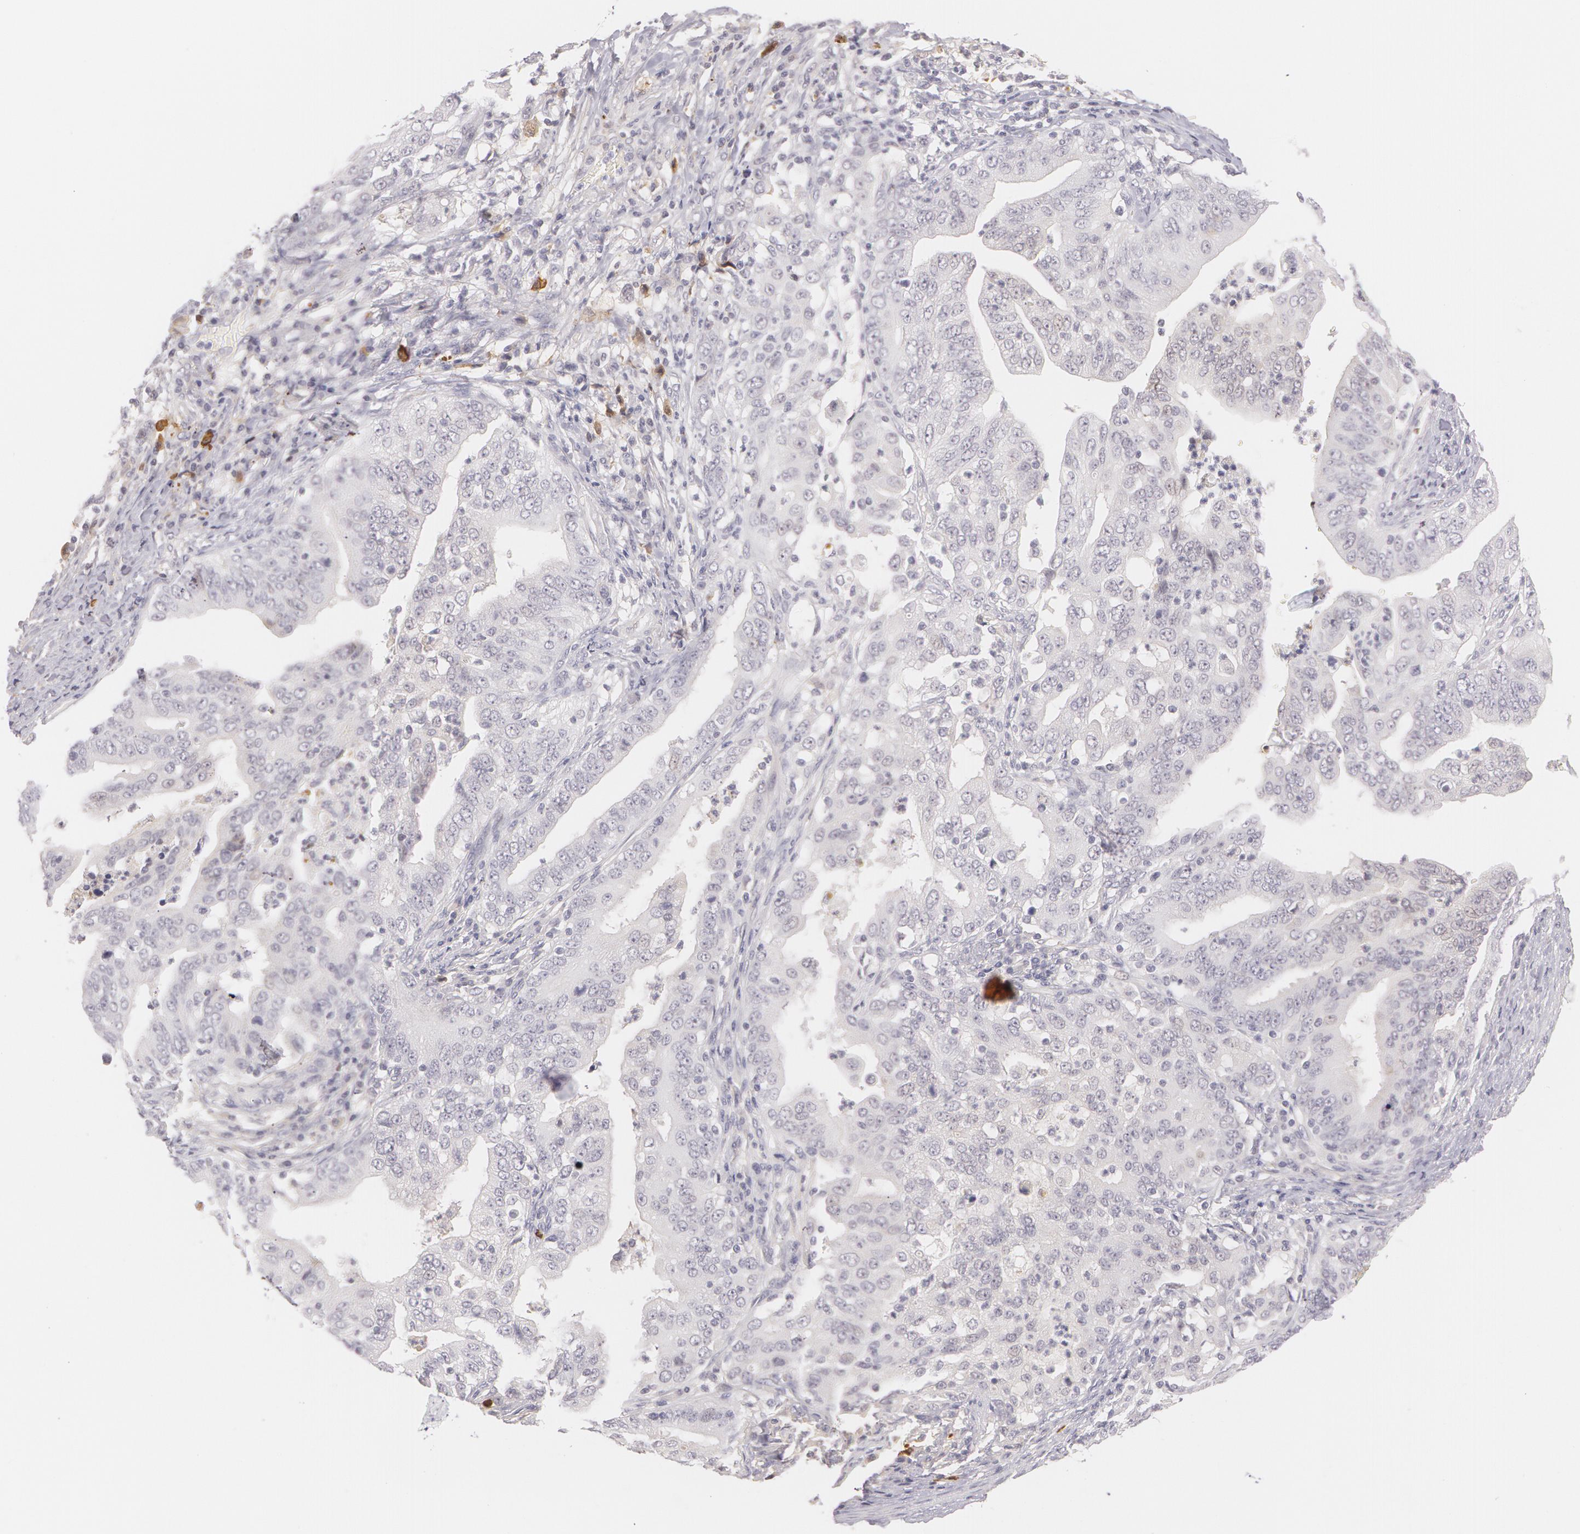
{"staining": {"intensity": "weak", "quantity": "<25%", "location": "cytoplasmic/membranous"}, "tissue": "stomach cancer", "cell_type": "Tumor cells", "image_type": "cancer", "snomed": [{"axis": "morphology", "description": "Adenocarcinoma, NOS"}, {"axis": "topography", "description": "Stomach, upper"}], "caption": "Tumor cells show no significant protein staining in stomach cancer (adenocarcinoma).", "gene": "LBP", "patient": {"sex": "female", "age": 50}}